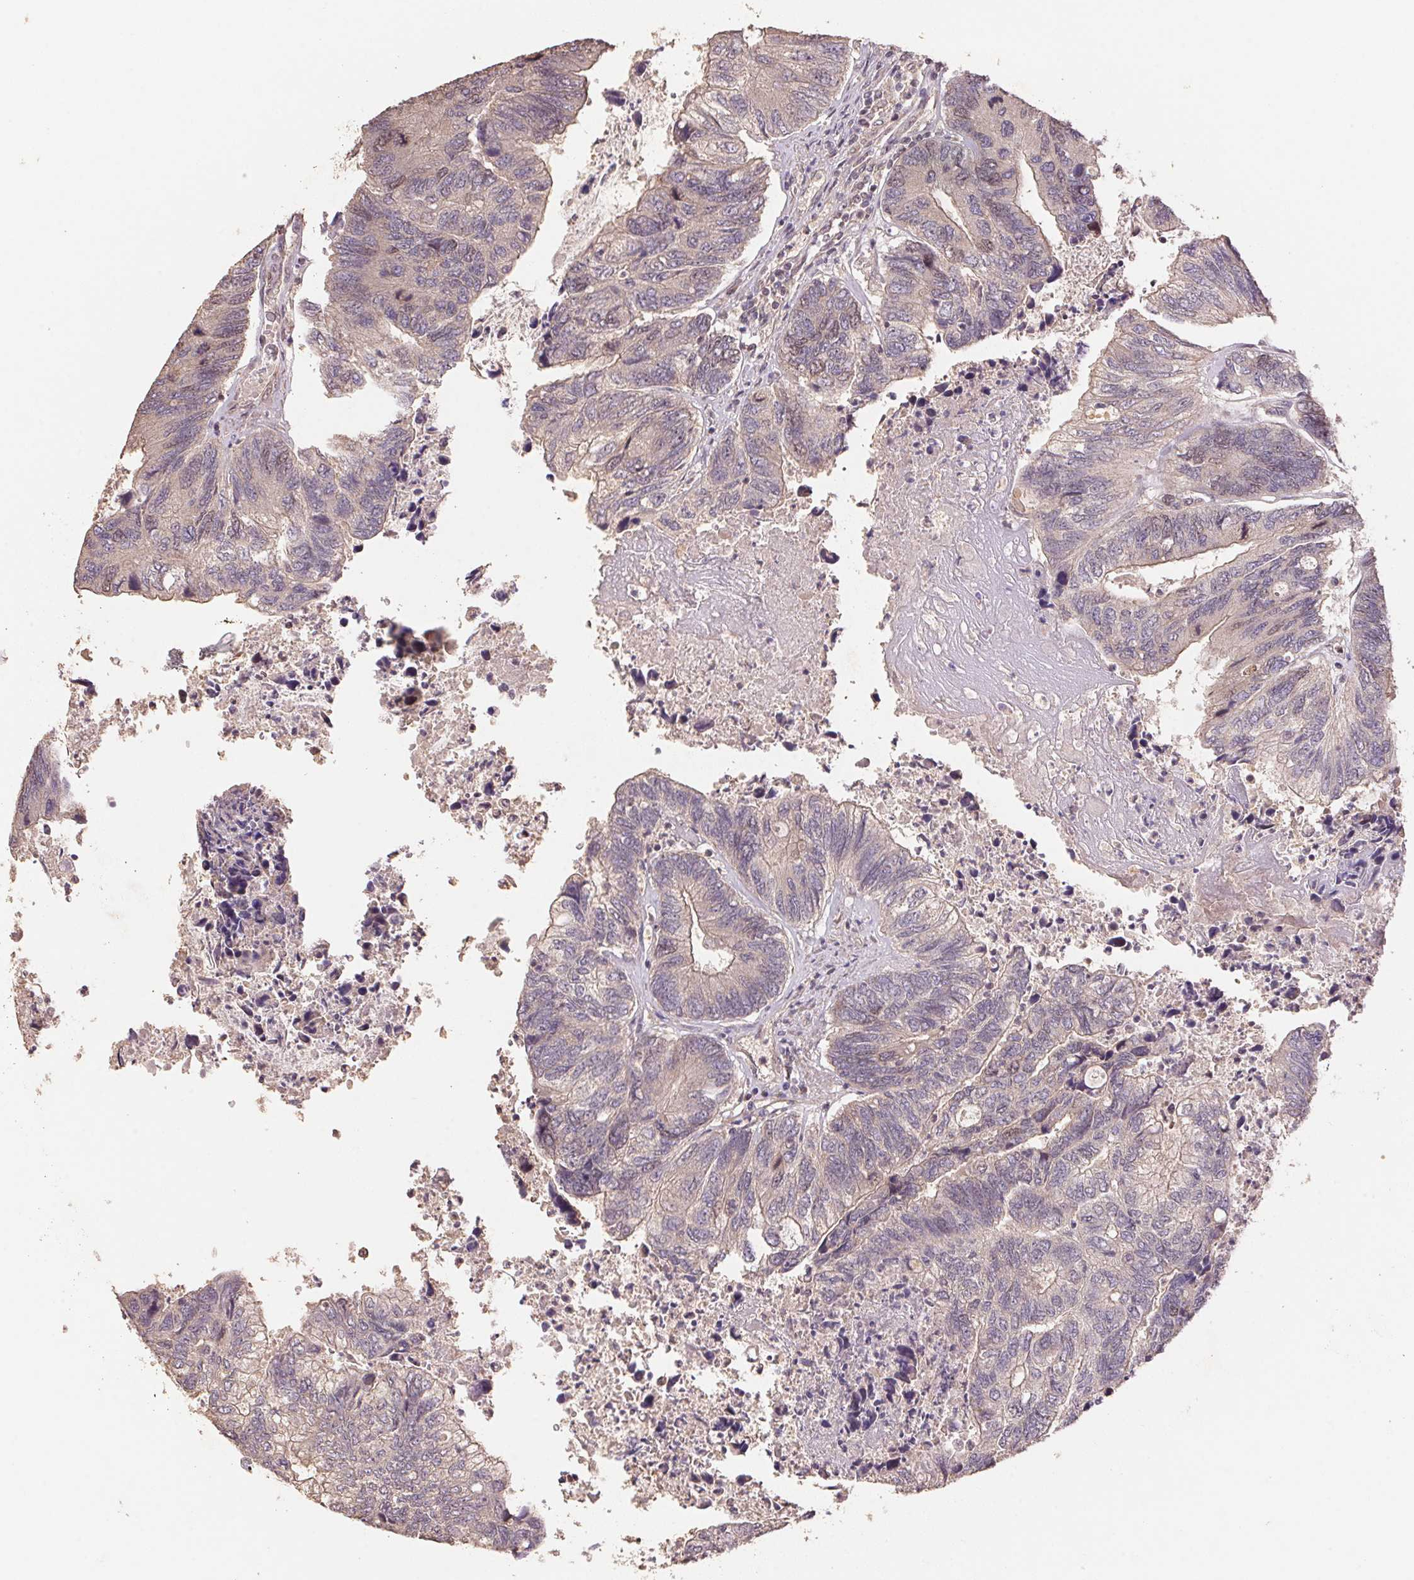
{"staining": {"intensity": "strong", "quantity": "<25%", "location": "nuclear"}, "tissue": "colorectal cancer", "cell_type": "Tumor cells", "image_type": "cancer", "snomed": [{"axis": "morphology", "description": "Adenocarcinoma, NOS"}, {"axis": "topography", "description": "Colon"}], "caption": "This is an image of immunohistochemistry staining of adenocarcinoma (colorectal), which shows strong staining in the nuclear of tumor cells.", "gene": "CENPF", "patient": {"sex": "female", "age": 67}}